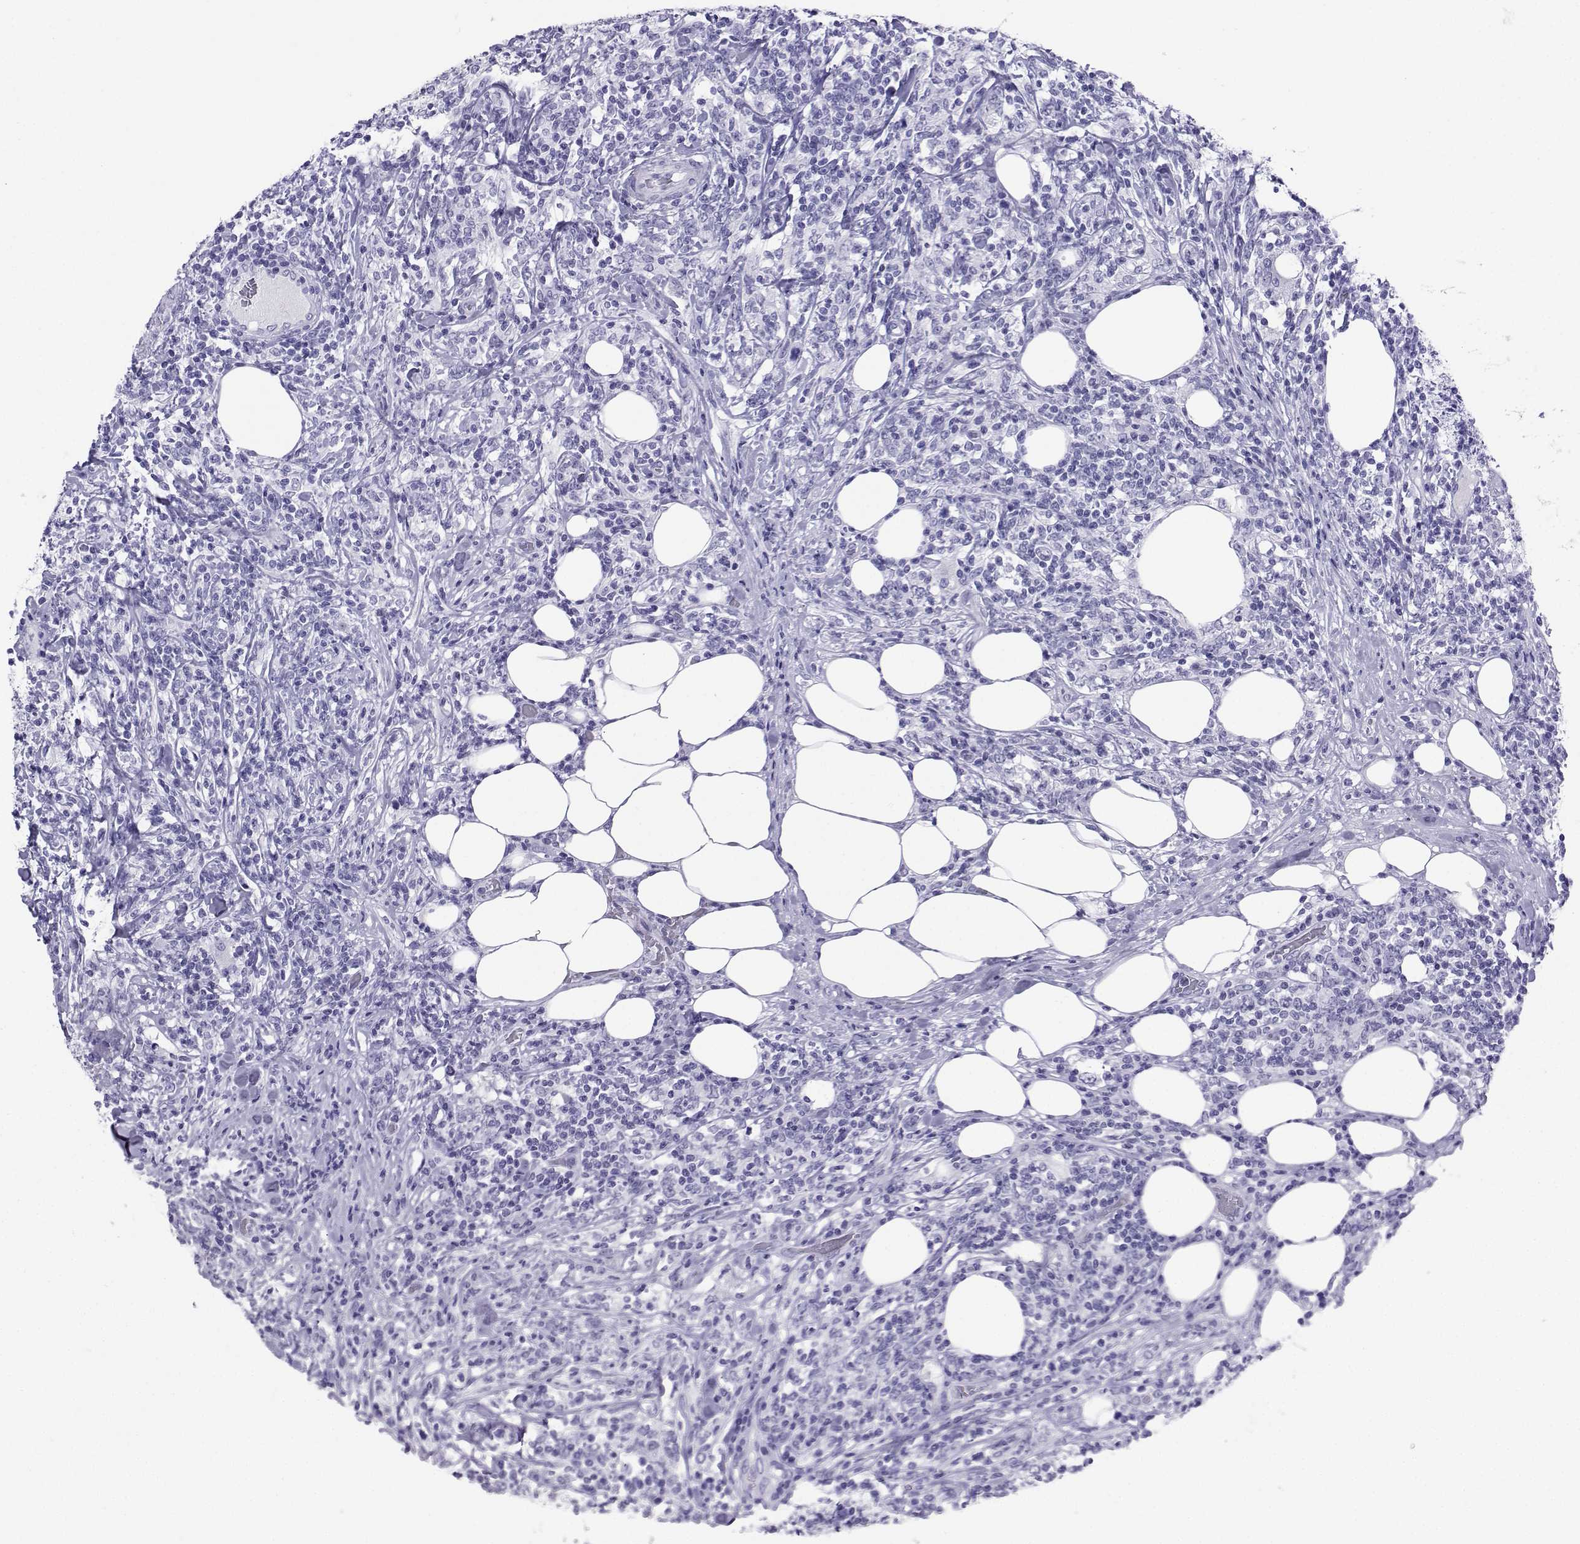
{"staining": {"intensity": "negative", "quantity": "none", "location": "none"}, "tissue": "lymphoma", "cell_type": "Tumor cells", "image_type": "cancer", "snomed": [{"axis": "morphology", "description": "Malignant lymphoma, non-Hodgkin's type, High grade"}, {"axis": "topography", "description": "Lymph node"}], "caption": "Tumor cells show no significant protein expression in lymphoma.", "gene": "LORICRIN", "patient": {"sex": "female", "age": 84}}